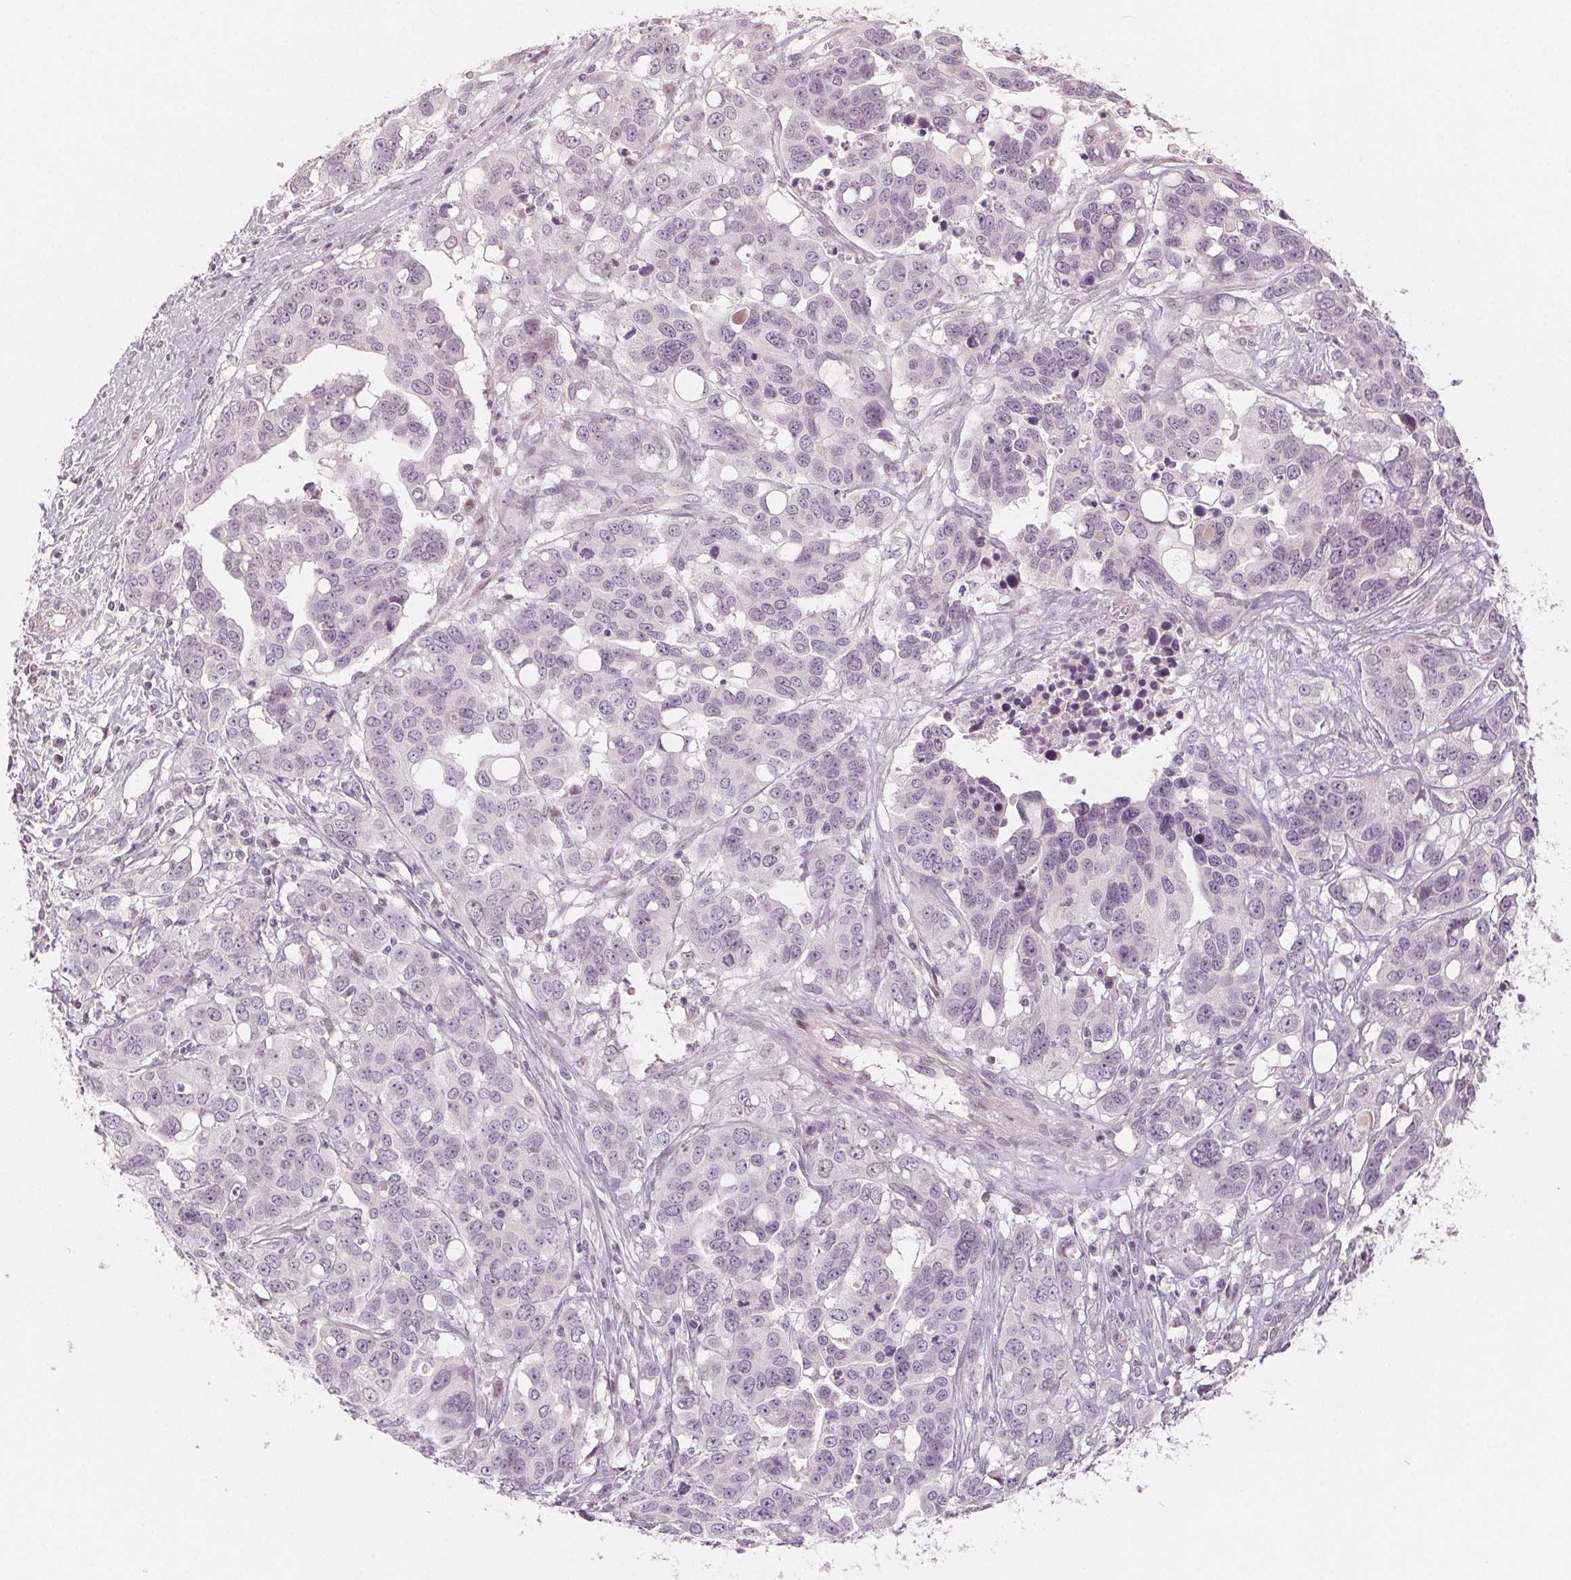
{"staining": {"intensity": "negative", "quantity": "none", "location": "none"}, "tissue": "ovarian cancer", "cell_type": "Tumor cells", "image_type": "cancer", "snomed": [{"axis": "morphology", "description": "Carcinoma, endometroid"}, {"axis": "topography", "description": "Ovary"}], "caption": "This is a photomicrograph of IHC staining of ovarian cancer, which shows no staining in tumor cells. (IHC, brightfield microscopy, high magnification).", "gene": "ZBBX", "patient": {"sex": "female", "age": 78}}